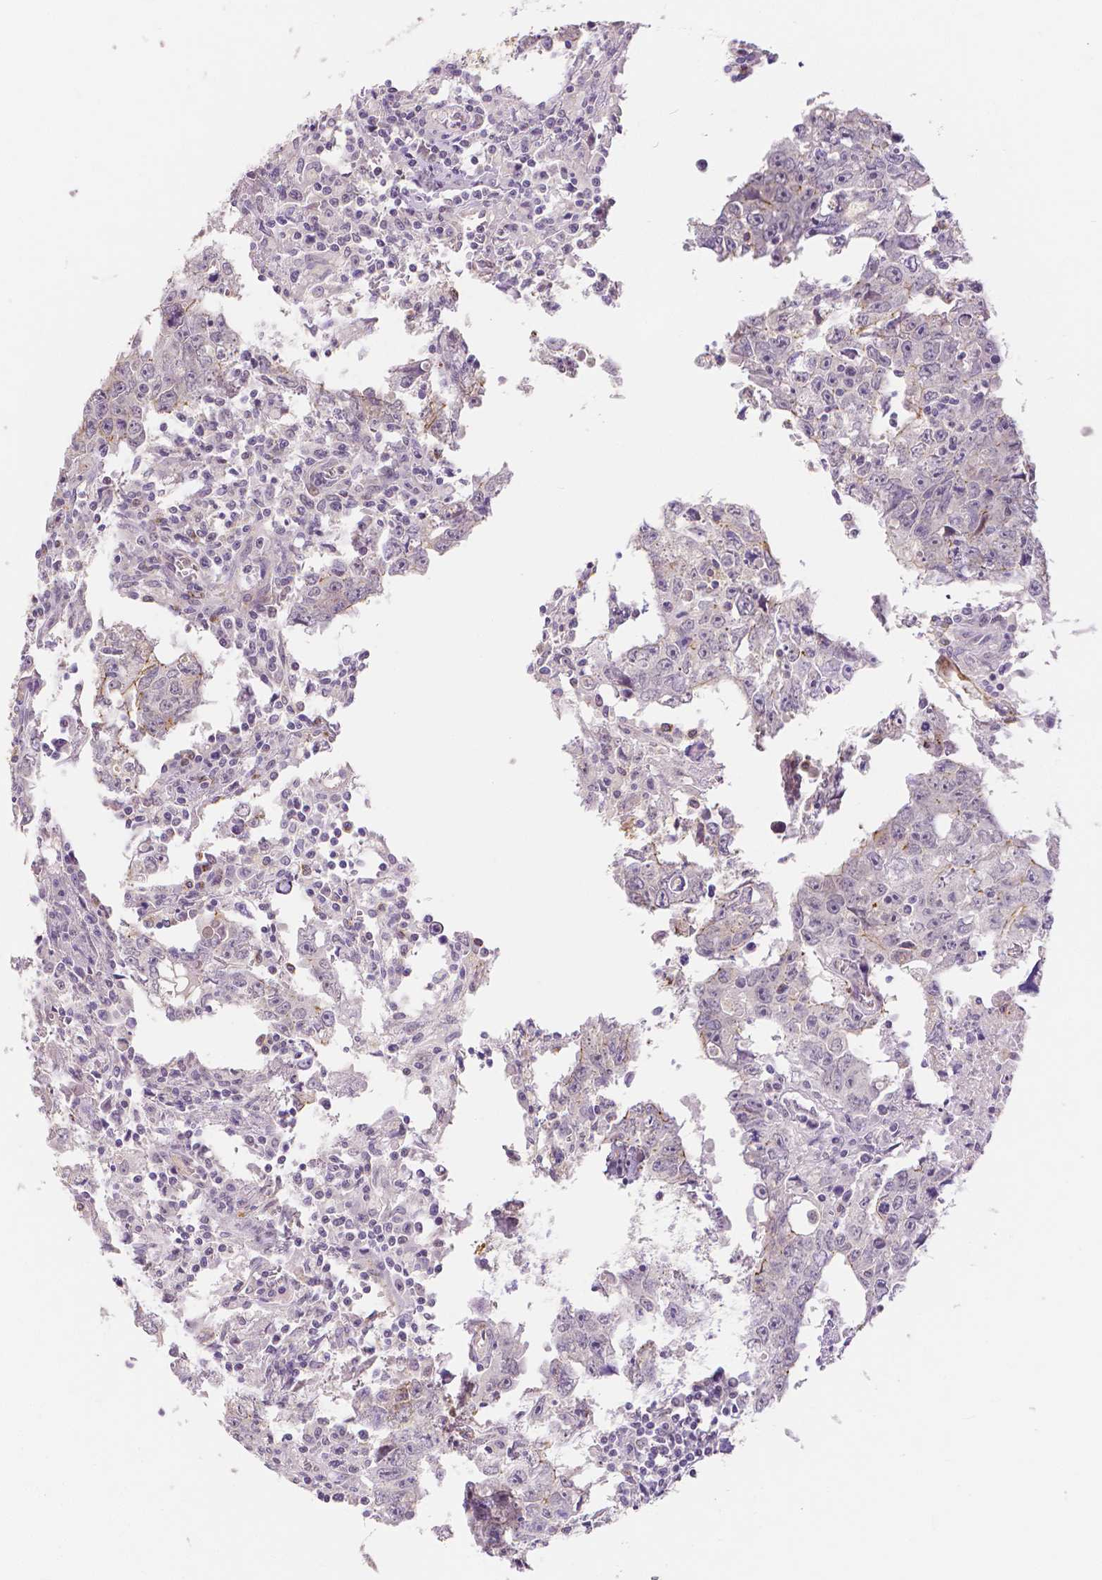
{"staining": {"intensity": "weak", "quantity": "25%-75%", "location": "cytoplasmic/membranous"}, "tissue": "testis cancer", "cell_type": "Tumor cells", "image_type": "cancer", "snomed": [{"axis": "morphology", "description": "Carcinoma, Embryonal, NOS"}, {"axis": "topography", "description": "Testis"}], "caption": "Immunohistochemical staining of human testis cancer (embryonal carcinoma) demonstrates weak cytoplasmic/membranous protein expression in about 25%-75% of tumor cells. (brown staining indicates protein expression, while blue staining denotes nuclei).", "gene": "OCLN", "patient": {"sex": "male", "age": 22}}